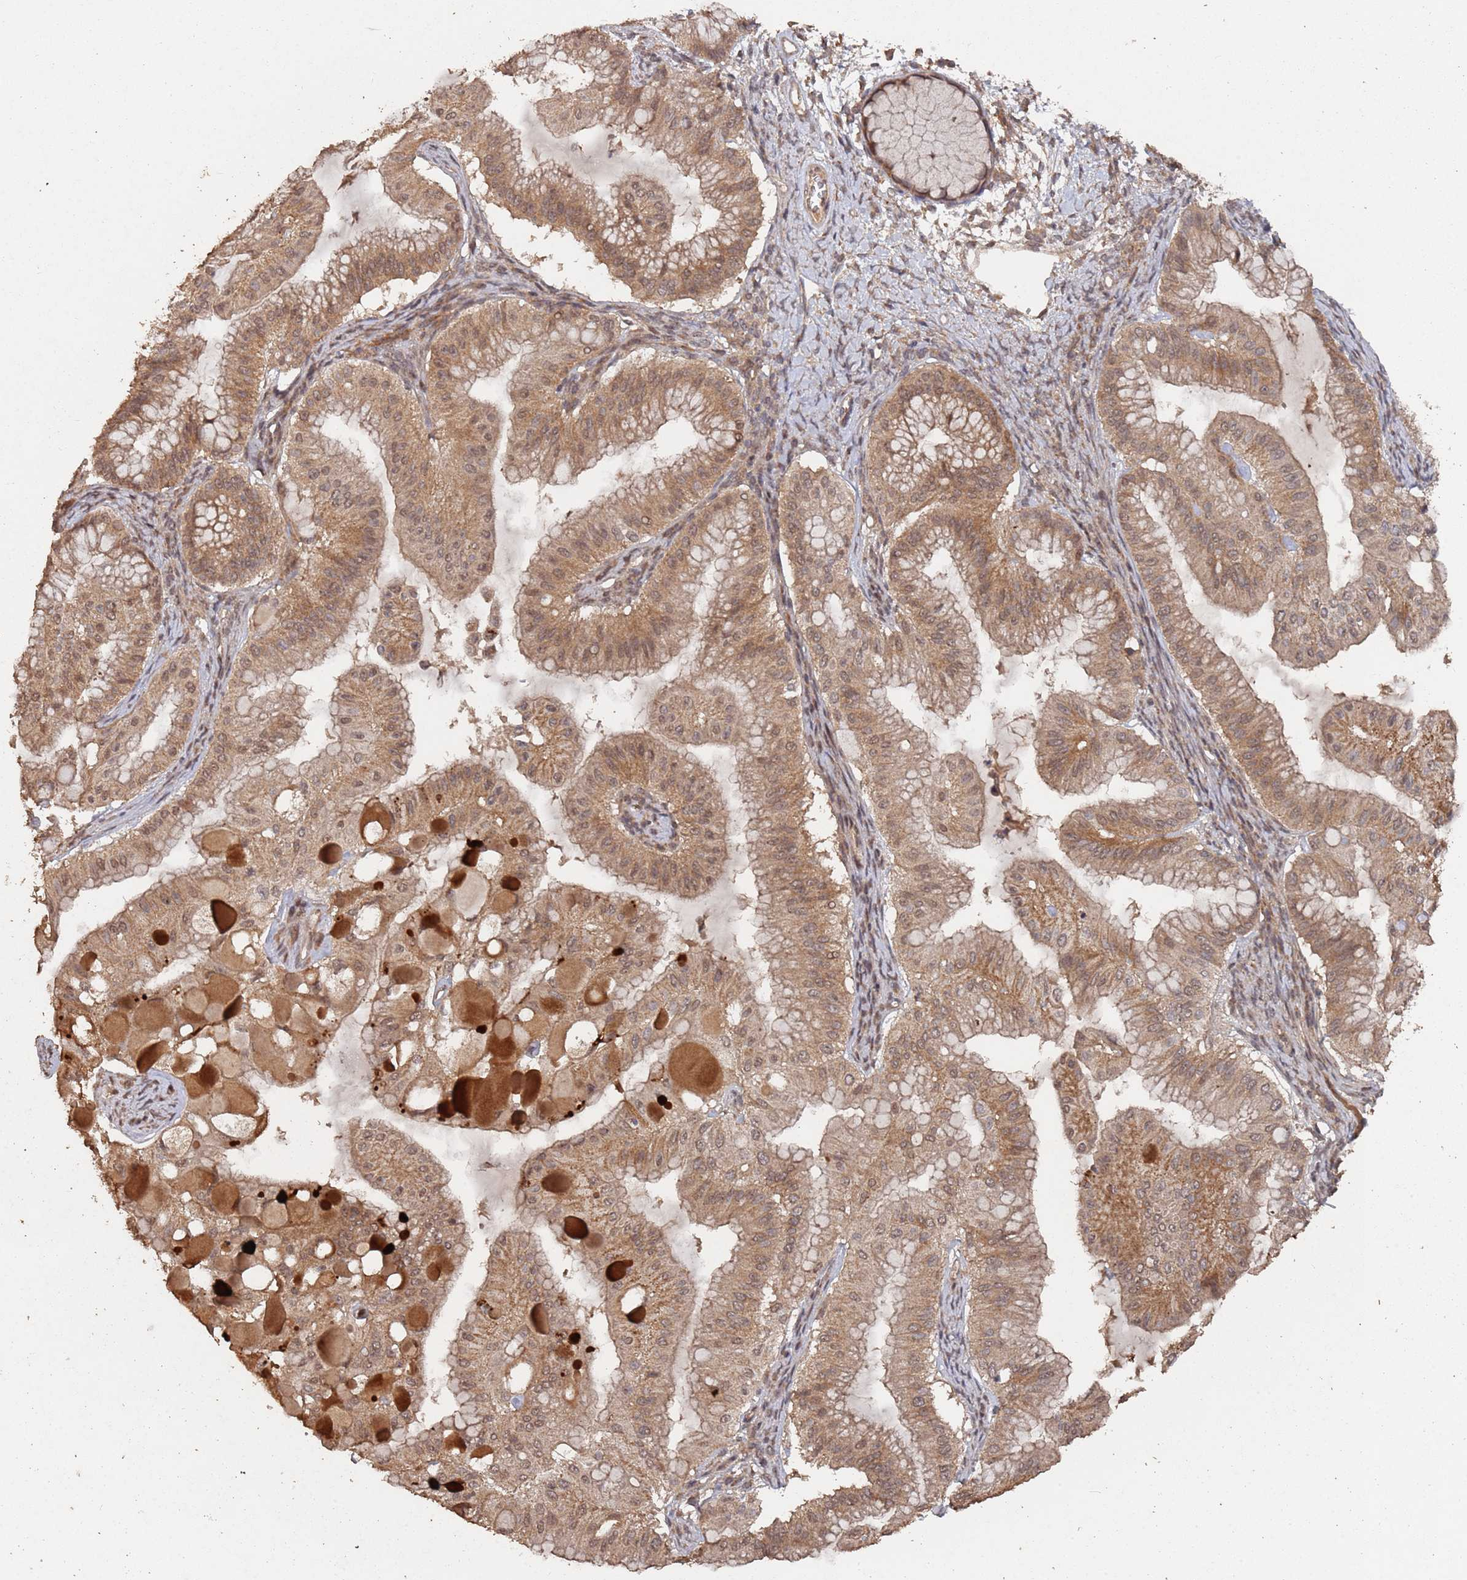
{"staining": {"intensity": "moderate", "quantity": ">75%", "location": "cytoplasmic/membranous,nuclear"}, "tissue": "ovarian cancer", "cell_type": "Tumor cells", "image_type": "cancer", "snomed": [{"axis": "morphology", "description": "Cystadenocarcinoma, mucinous, NOS"}, {"axis": "topography", "description": "Ovary"}], "caption": "Immunohistochemical staining of human ovarian cancer (mucinous cystadenocarcinoma) exhibits medium levels of moderate cytoplasmic/membranous and nuclear protein positivity in approximately >75% of tumor cells.", "gene": "FRAT1", "patient": {"sex": "female", "age": 61}}